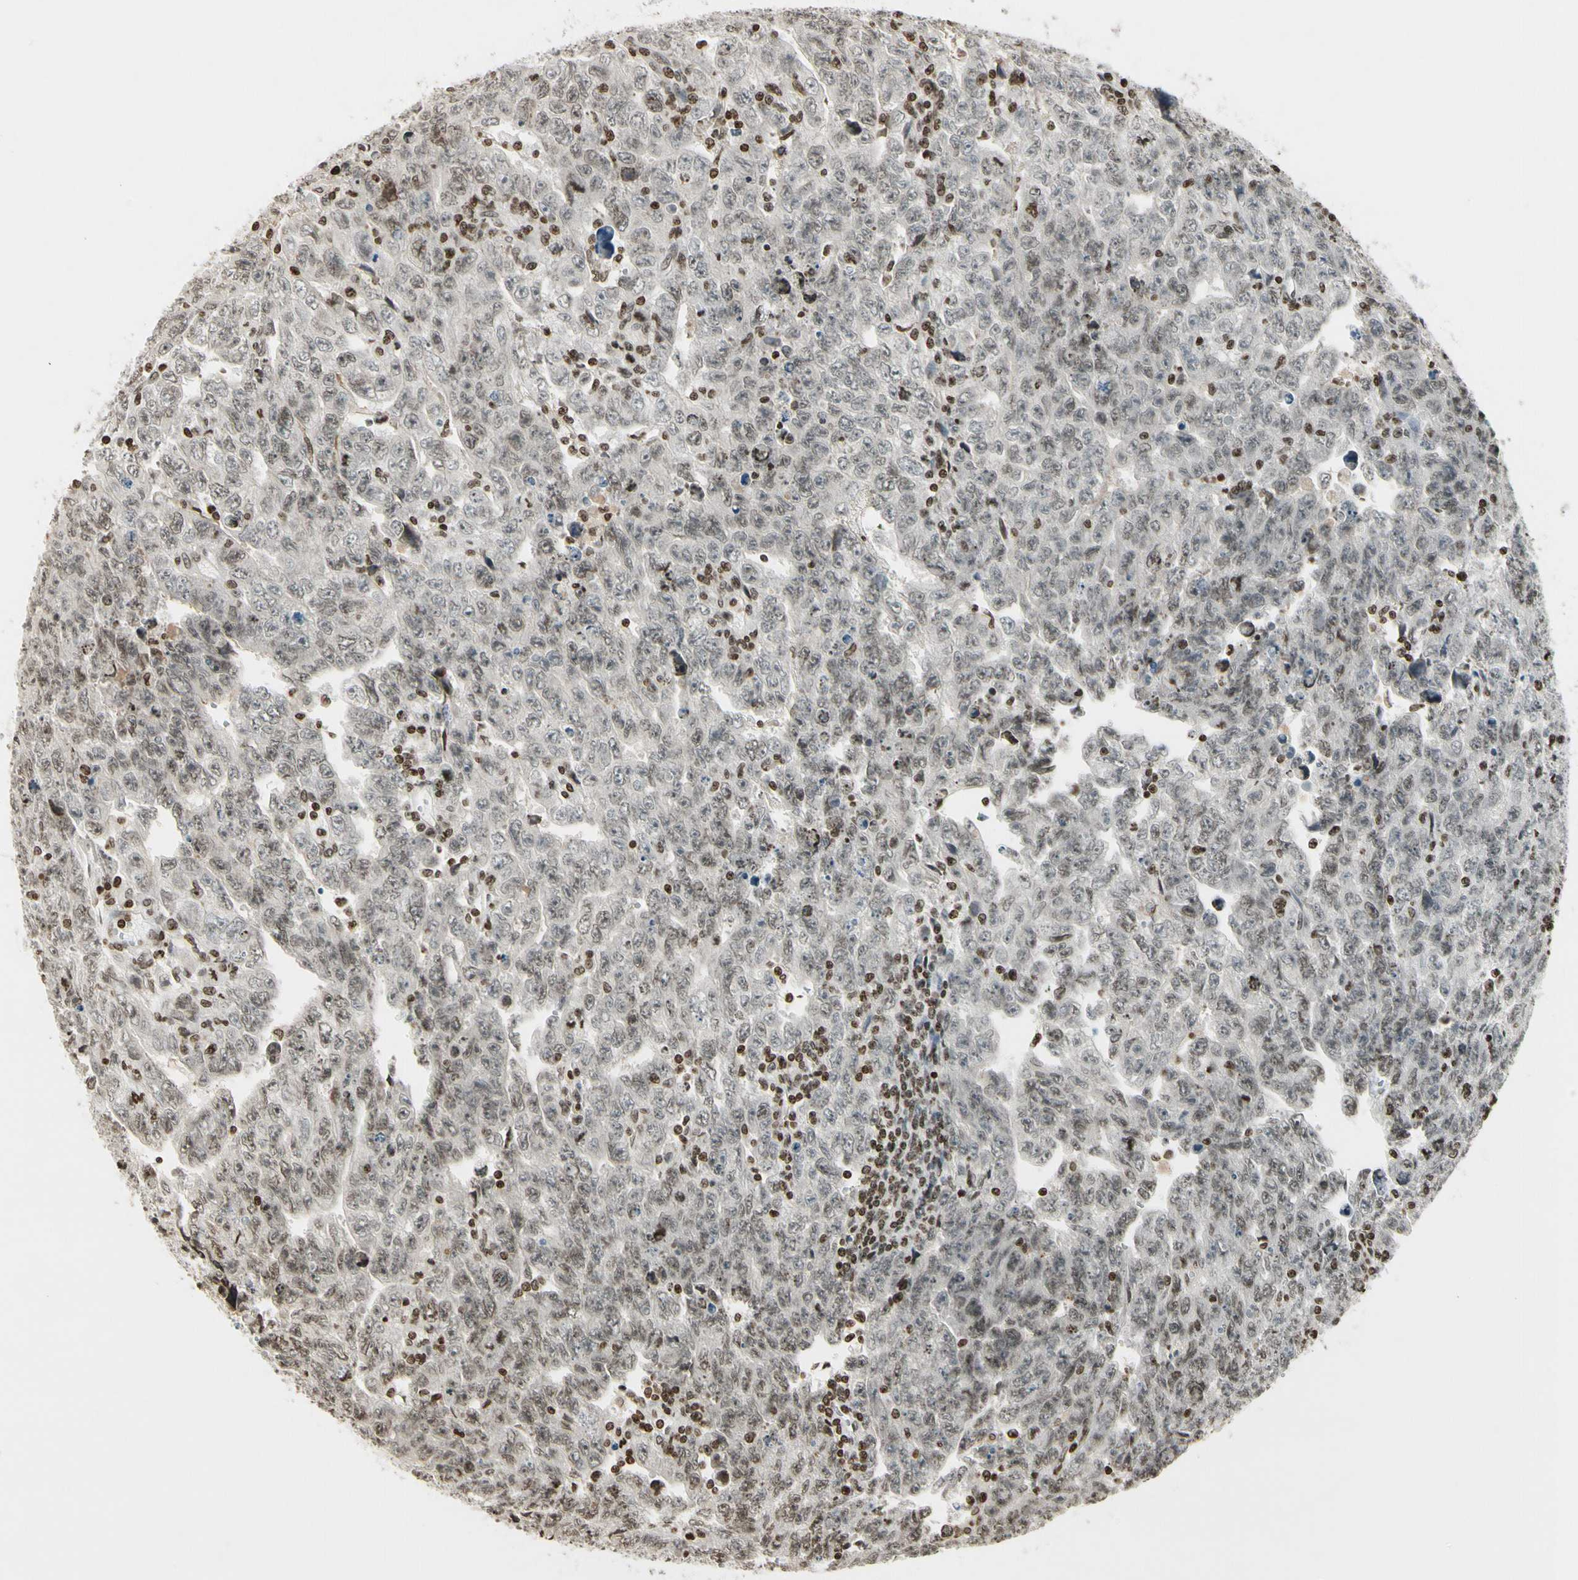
{"staining": {"intensity": "weak", "quantity": "25%-75%", "location": "nuclear"}, "tissue": "testis cancer", "cell_type": "Tumor cells", "image_type": "cancer", "snomed": [{"axis": "morphology", "description": "Carcinoma, Embryonal, NOS"}, {"axis": "topography", "description": "Testis"}], "caption": "Immunohistochemical staining of testis cancer (embryonal carcinoma) shows low levels of weak nuclear protein staining in approximately 25%-75% of tumor cells. The staining was performed using DAB to visualize the protein expression in brown, while the nuclei were stained in blue with hematoxylin (Magnification: 20x).", "gene": "RORA", "patient": {"sex": "male", "age": 28}}